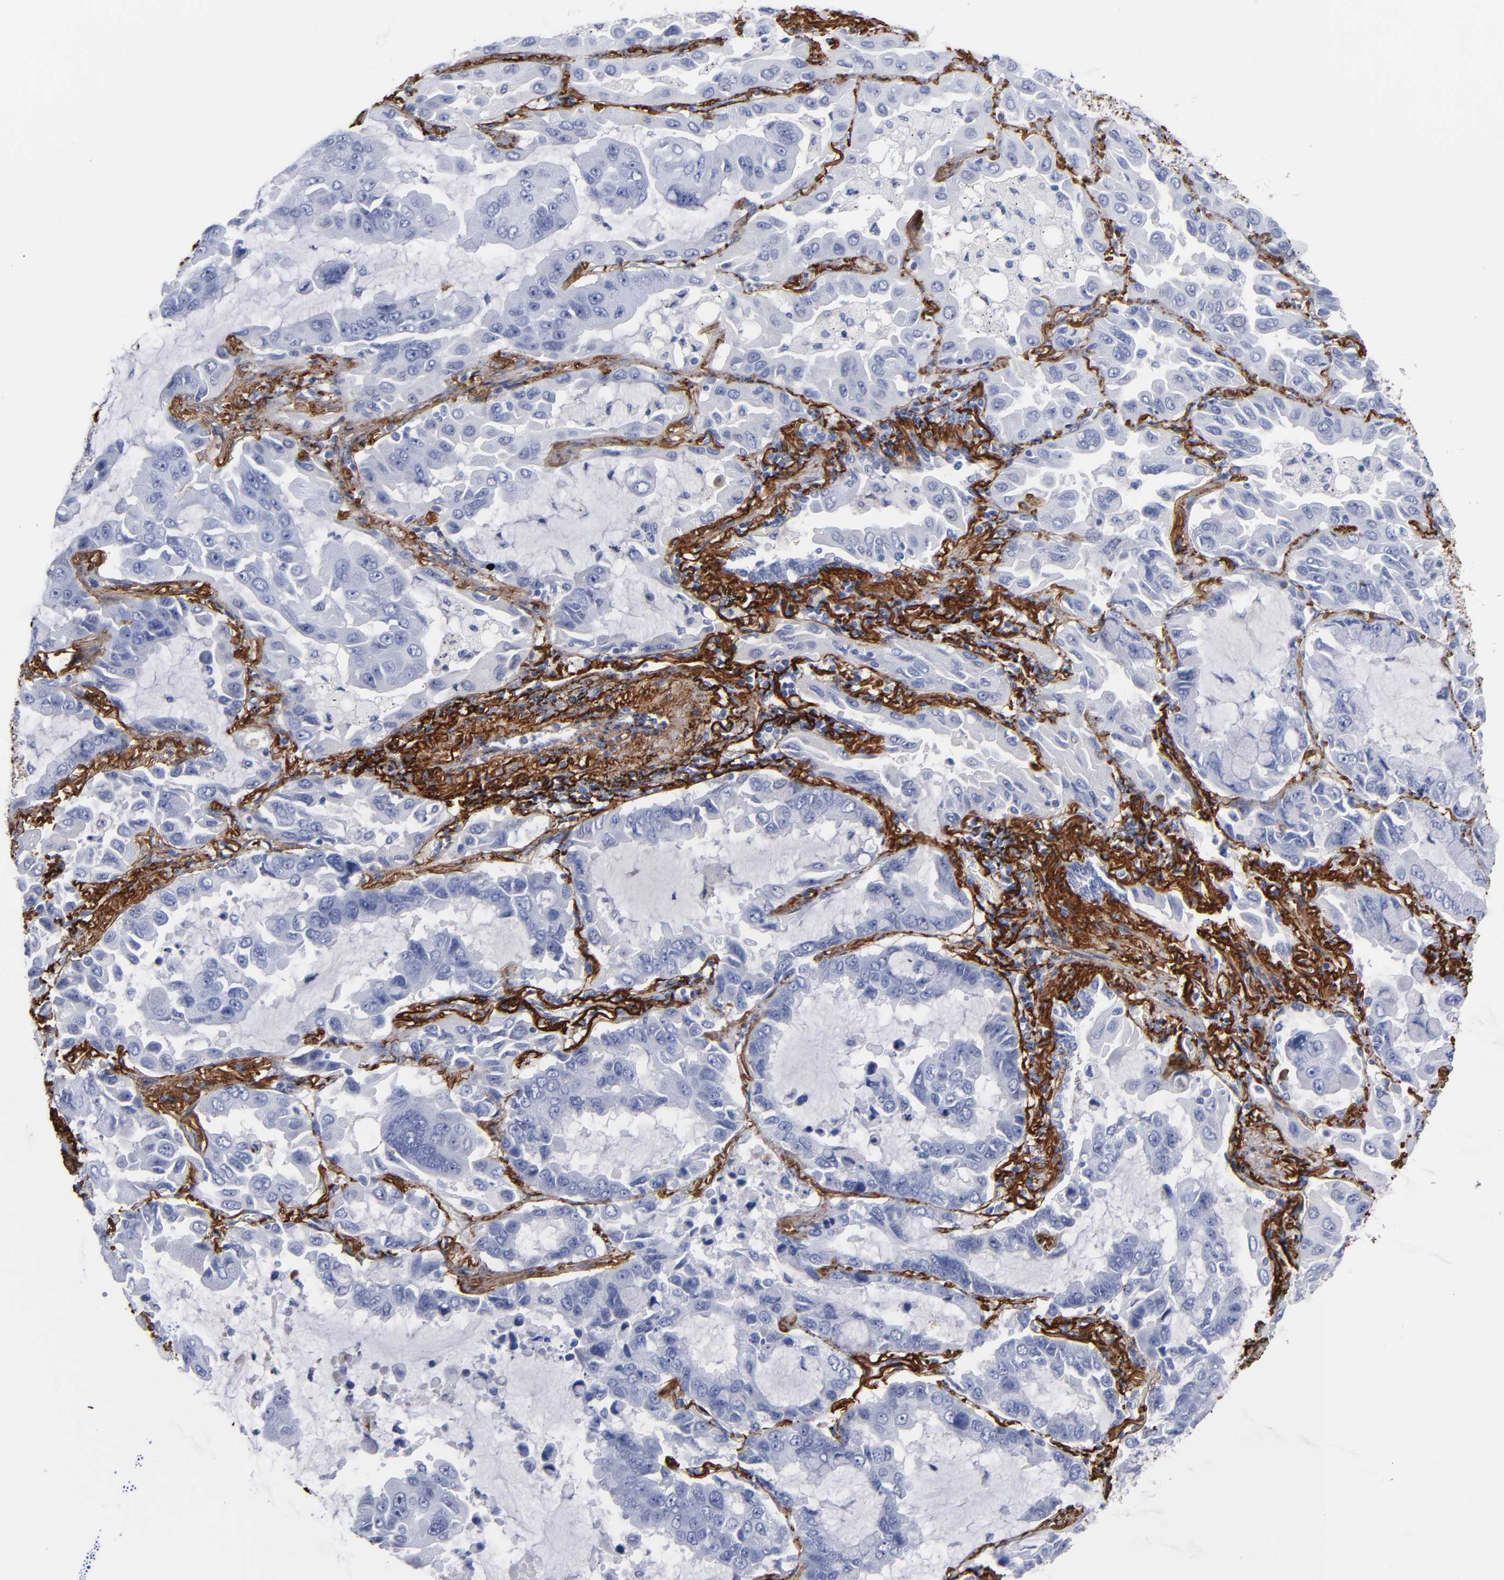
{"staining": {"intensity": "negative", "quantity": "none", "location": "none"}, "tissue": "lung cancer", "cell_type": "Tumor cells", "image_type": "cancer", "snomed": [{"axis": "morphology", "description": "Adenocarcinoma, NOS"}, {"axis": "topography", "description": "Lung"}], "caption": "Immunohistochemical staining of adenocarcinoma (lung) demonstrates no significant expression in tumor cells.", "gene": "EMILIN1", "patient": {"sex": "male", "age": 64}}